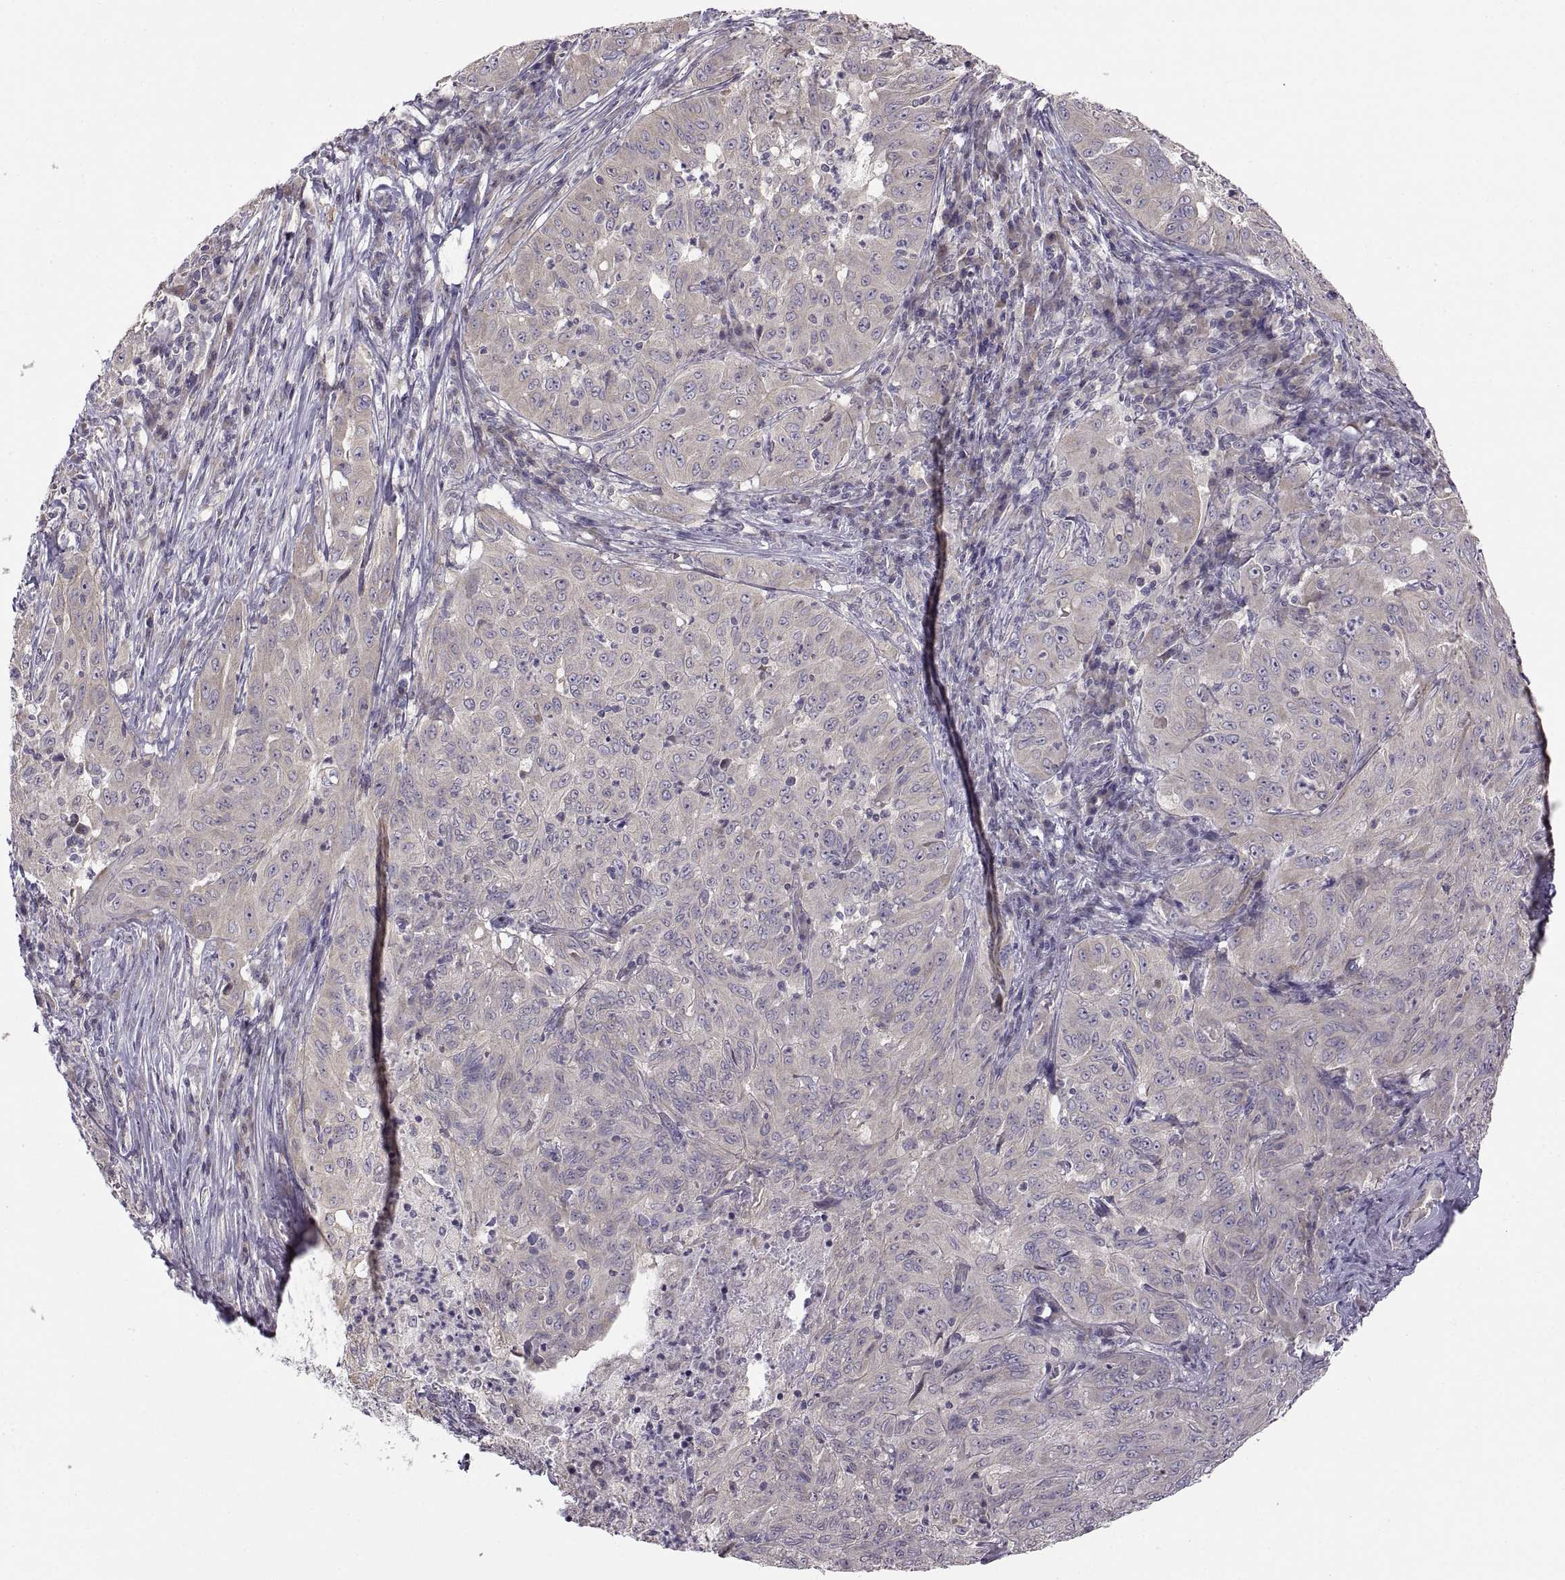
{"staining": {"intensity": "negative", "quantity": "none", "location": "none"}, "tissue": "pancreatic cancer", "cell_type": "Tumor cells", "image_type": "cancer", "snomed": [{"axis": "morphology", "description": "Adenocarcinoma, NOS"}, {"axis": "topography", "description": "Pancreas"}], "caption": "IHC histopathology image of pancreatic cancer stained for a protein (brown), which exhibits no positivity in tumor cells.", "gene": "ACSBG2", "patient": {"sex": "male", "age": 63}}